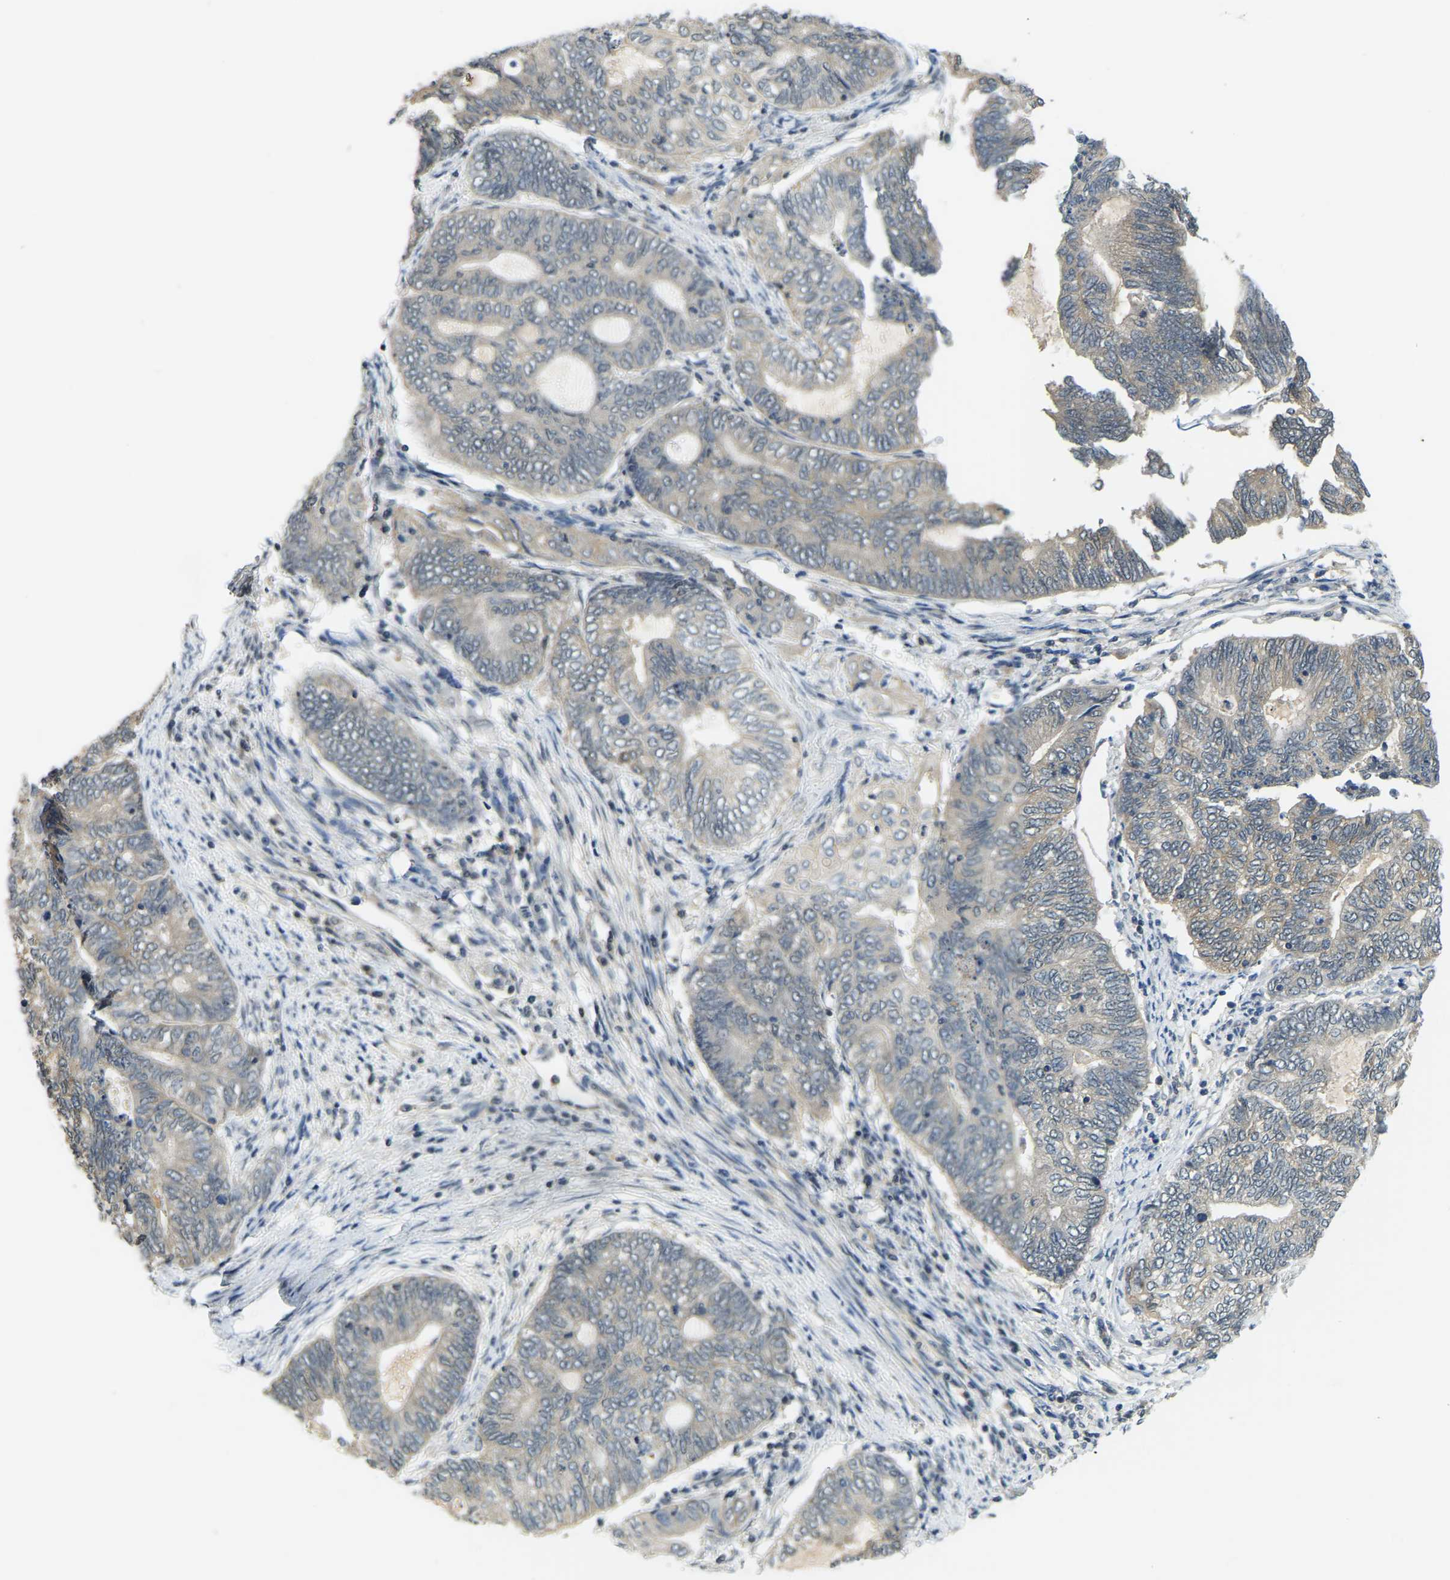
{"staining": {"intensity": "weak", "quantity": "<25%", "location": "cytoplasmic/membranous"}, "tissue": "endometrial cancer", "cell_type": "Tumor cells", "image_type": "cancer", "snomed": [{"axis": "morphology", "description": "Adenocarcinoma, NOS"}, {"axis": "topography", "description": "Uterus"}, {"axis": "topography", "description": "Endometrium"}], "caption": "Endometrial cancer was stained to show a protein in brown. There is no significant positivity in tumor cells.", "gene": "AHNAK", "patient": {"sex": "female", "age": 70}}